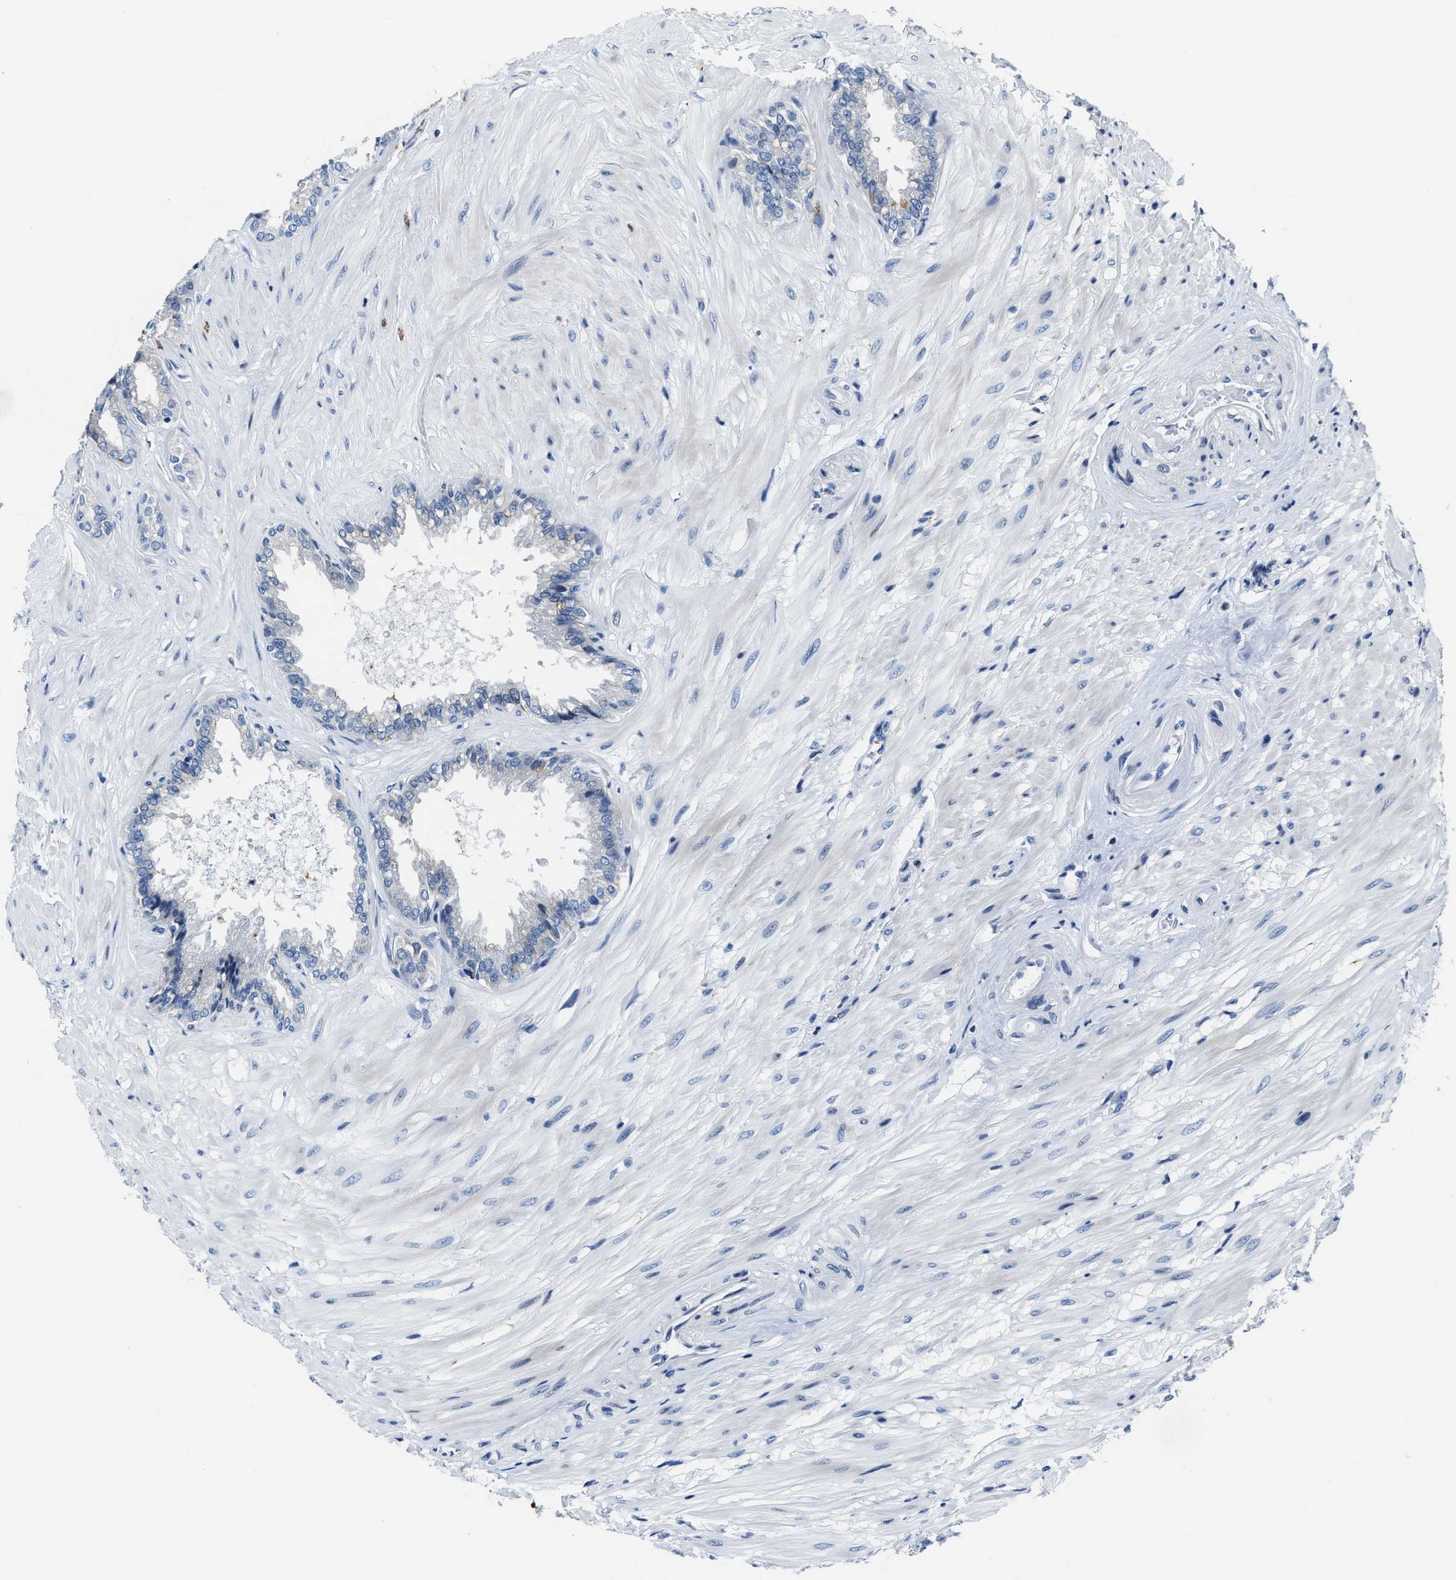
{"staining": {"intensity": "negative", "quantity": "none", "location": "none"}, "tissue": "seminal vesicle", "cell_type": "Glandular cells", "image_type": "normal", "snomed": [{"axis": "morphology", "description": "Normal tissue, NOS"}, {"axis": "topography", "description": "Seminal veicle"}], "caption": "Human seminal vesicle stained for a protein using immunohistochemistry (IHC) exhibits no expression in glandular cells.", "gene": "ASZ1", "patient": {"sex": "male", "age": 46}}